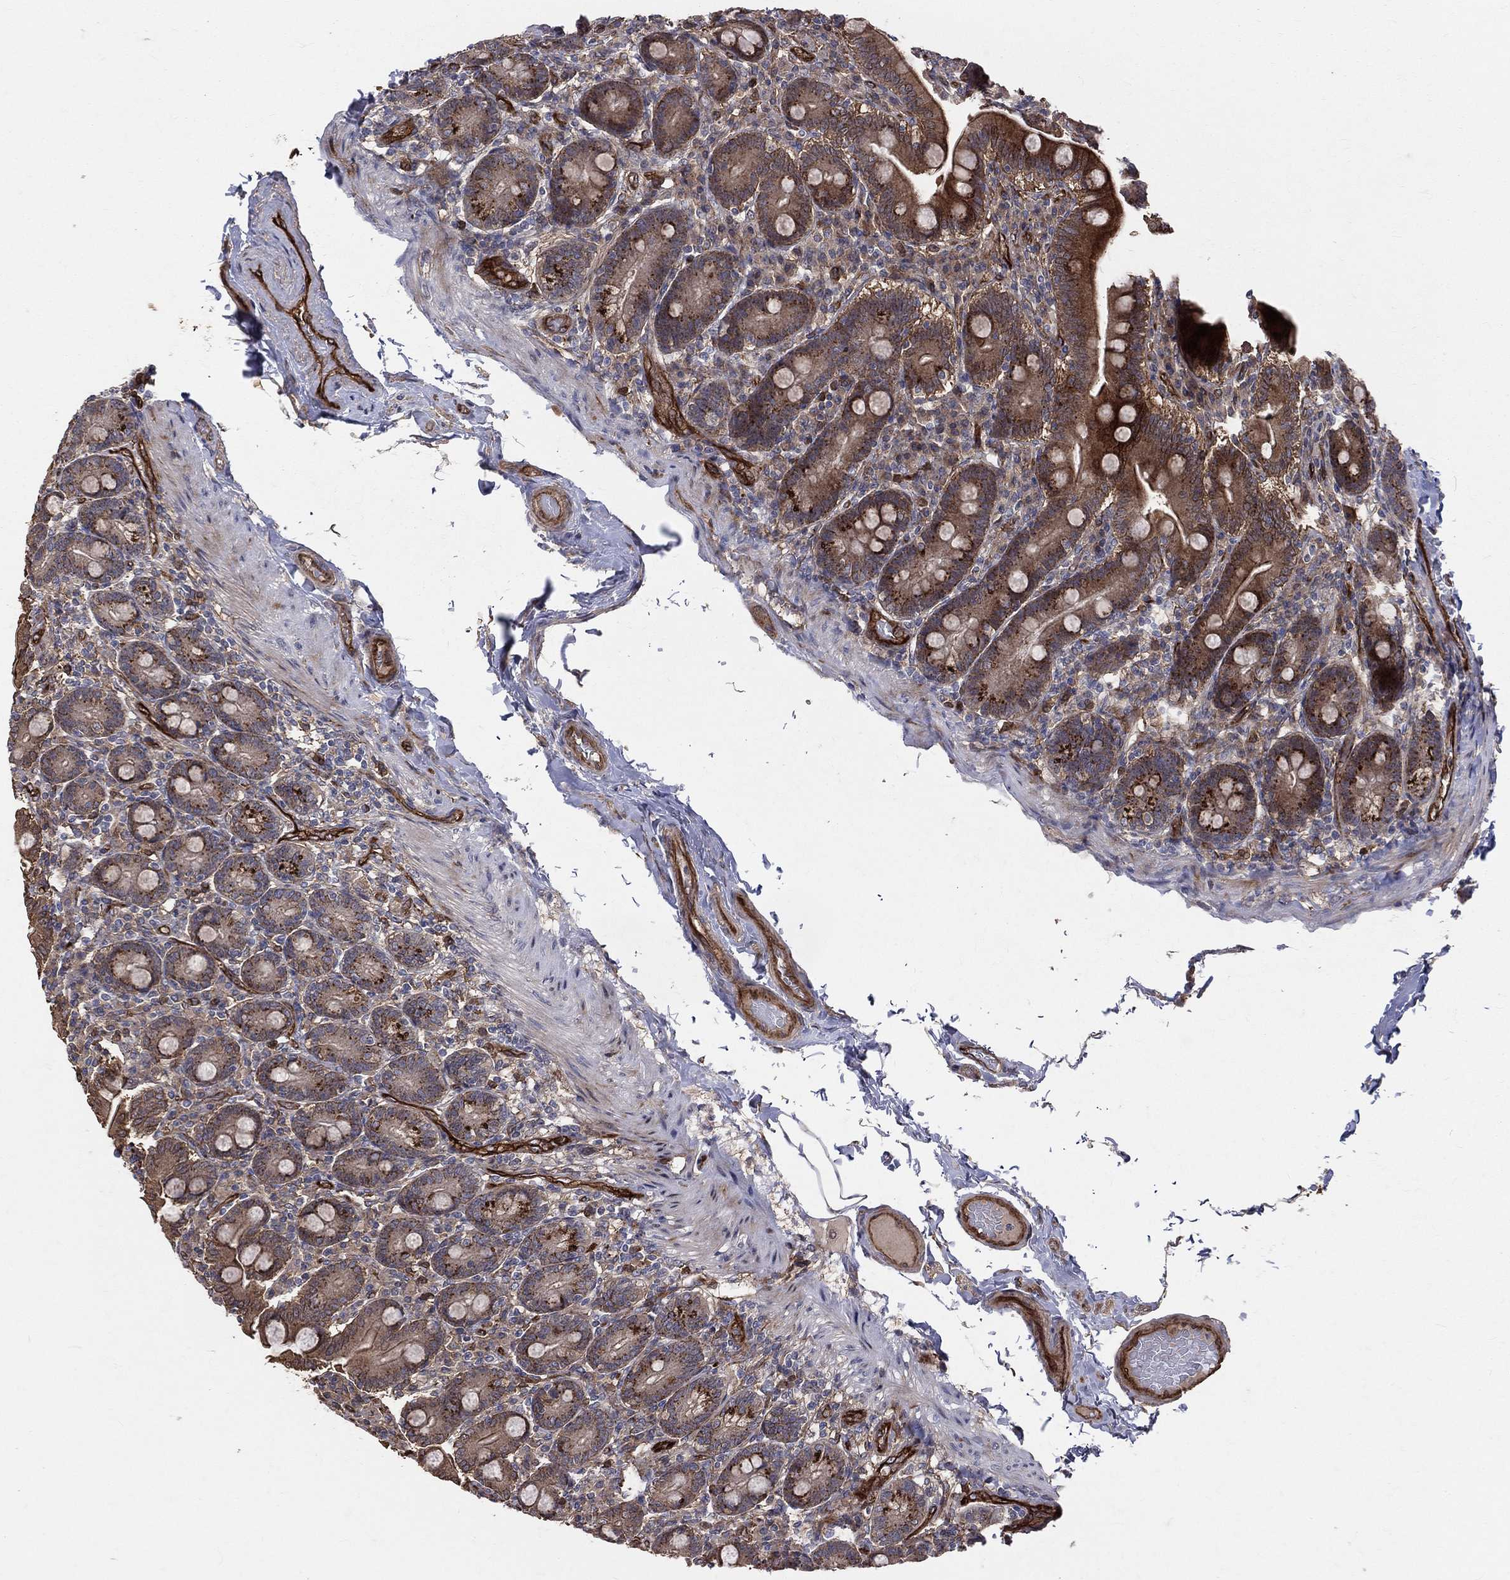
{"staining": {"intensity": "strong", "quantity": ">75%", "location": "cytoplasmic/membranous"}, "tissue": "small intestine", "cell_type": "Glandular cells", "image_type": "normal", "snomed": [{"axis": "morphology", "description": "Normal tissue, NOS"}, {"axis": "topography", "description": "Small intestine"}], "caption": "Brown immunohistochemical staining in normal small intestine shows strong cytoplasmic/membranous staining in about >75% of glandular cells.", "gene": "ENTPD1", "patient": {"sex": "male", "age": 66}}